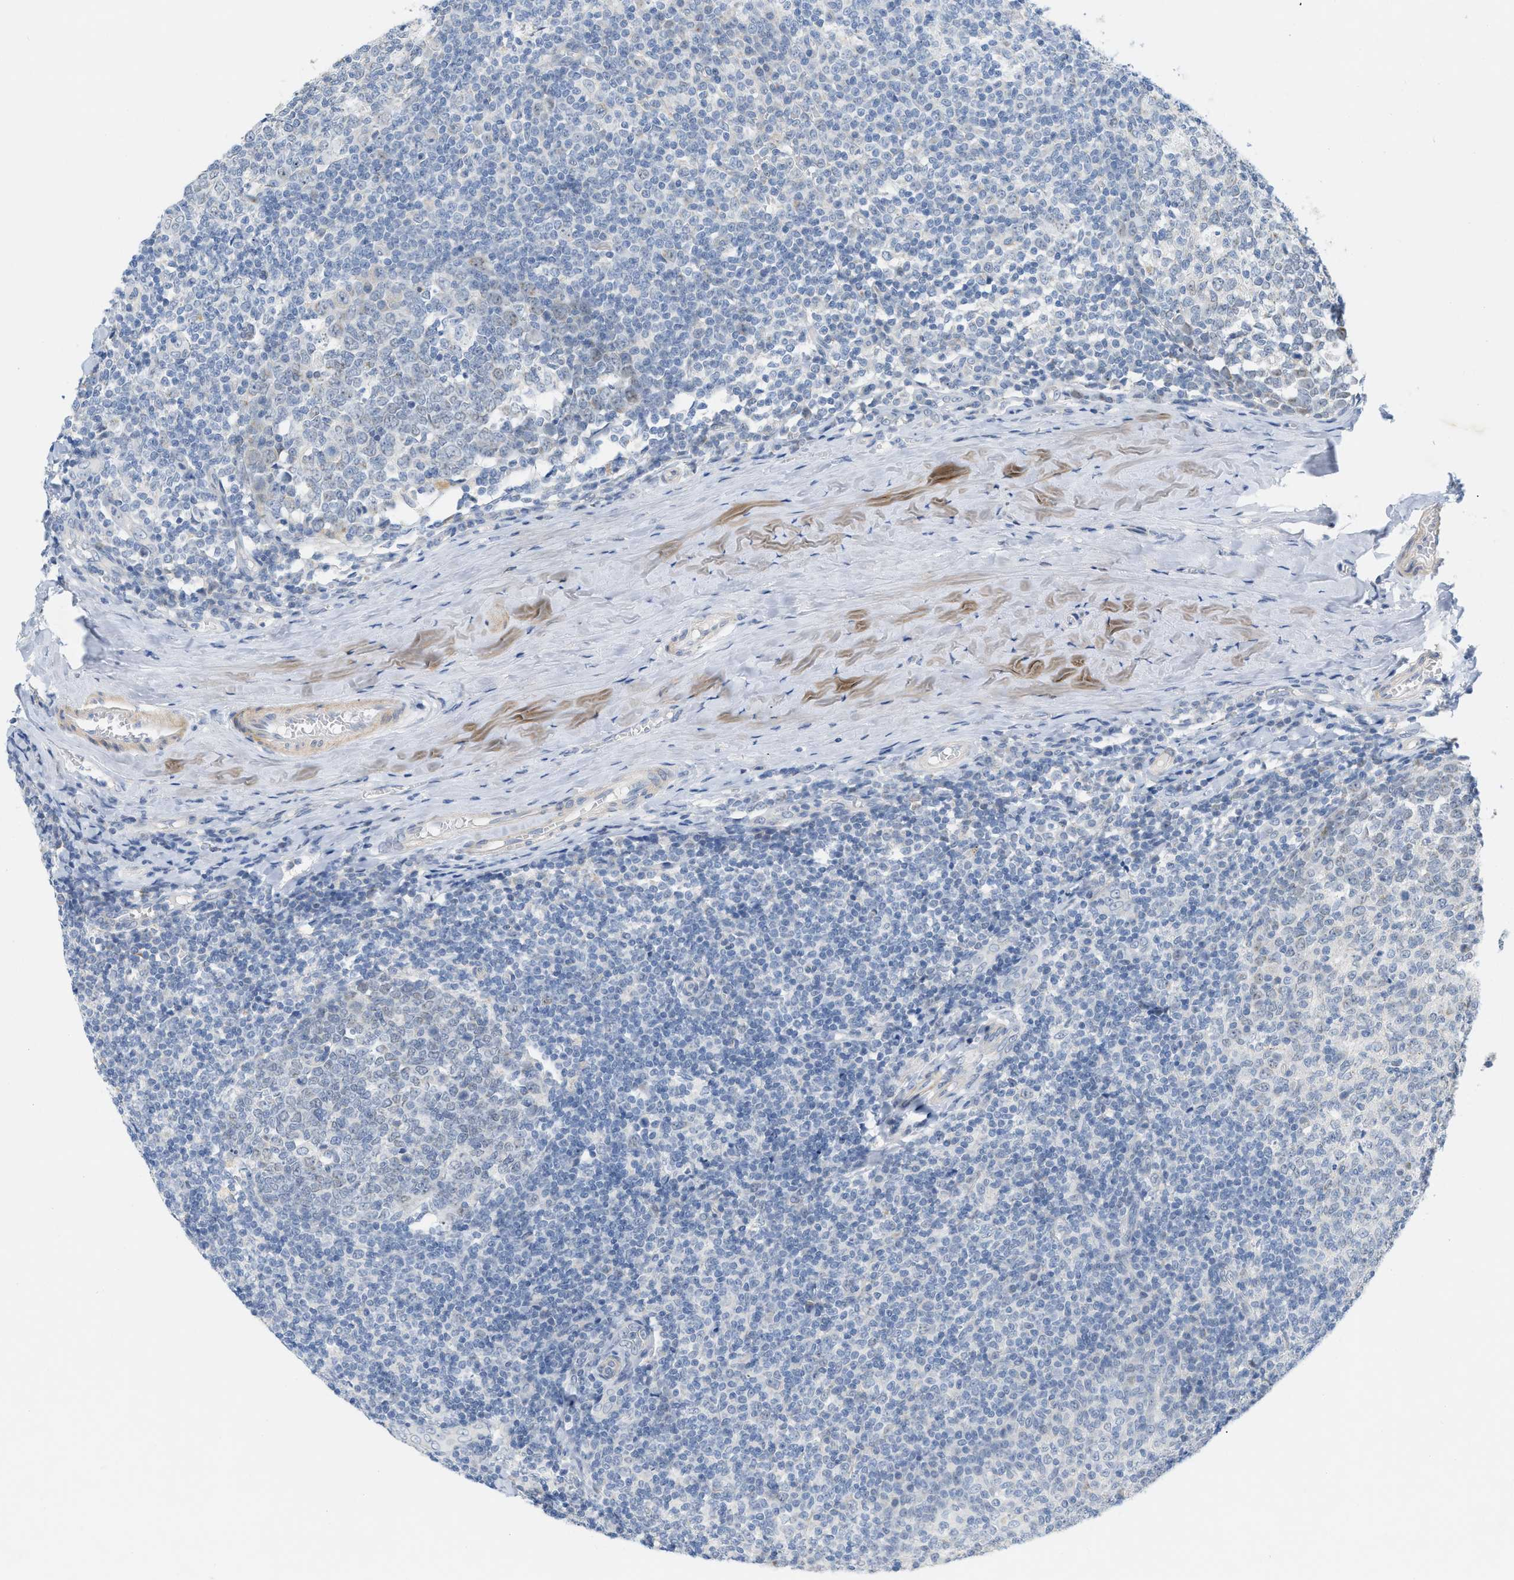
{"staining": {"intensity": "negative", "quantity": "none", "location": "none"}, "tissue": "tonsil", "cell_type": "Germinal center cells", "image_type": "normal", "snomed": [{"axis": "morphology", "description": "Normal tissue, NOS"}, {"axis": "topography", "description": "Tonsil"}], "caption": "DAB immunohistochemical staining of benign tonsil demonstrates no significant positivity in germinal center cells. (DAB (3,3'-diaminobenzidine) immunohistochemistry (IHC), high magnification).", "gene": "HLTF", "patient": {"sex": "female", "age": 19}}